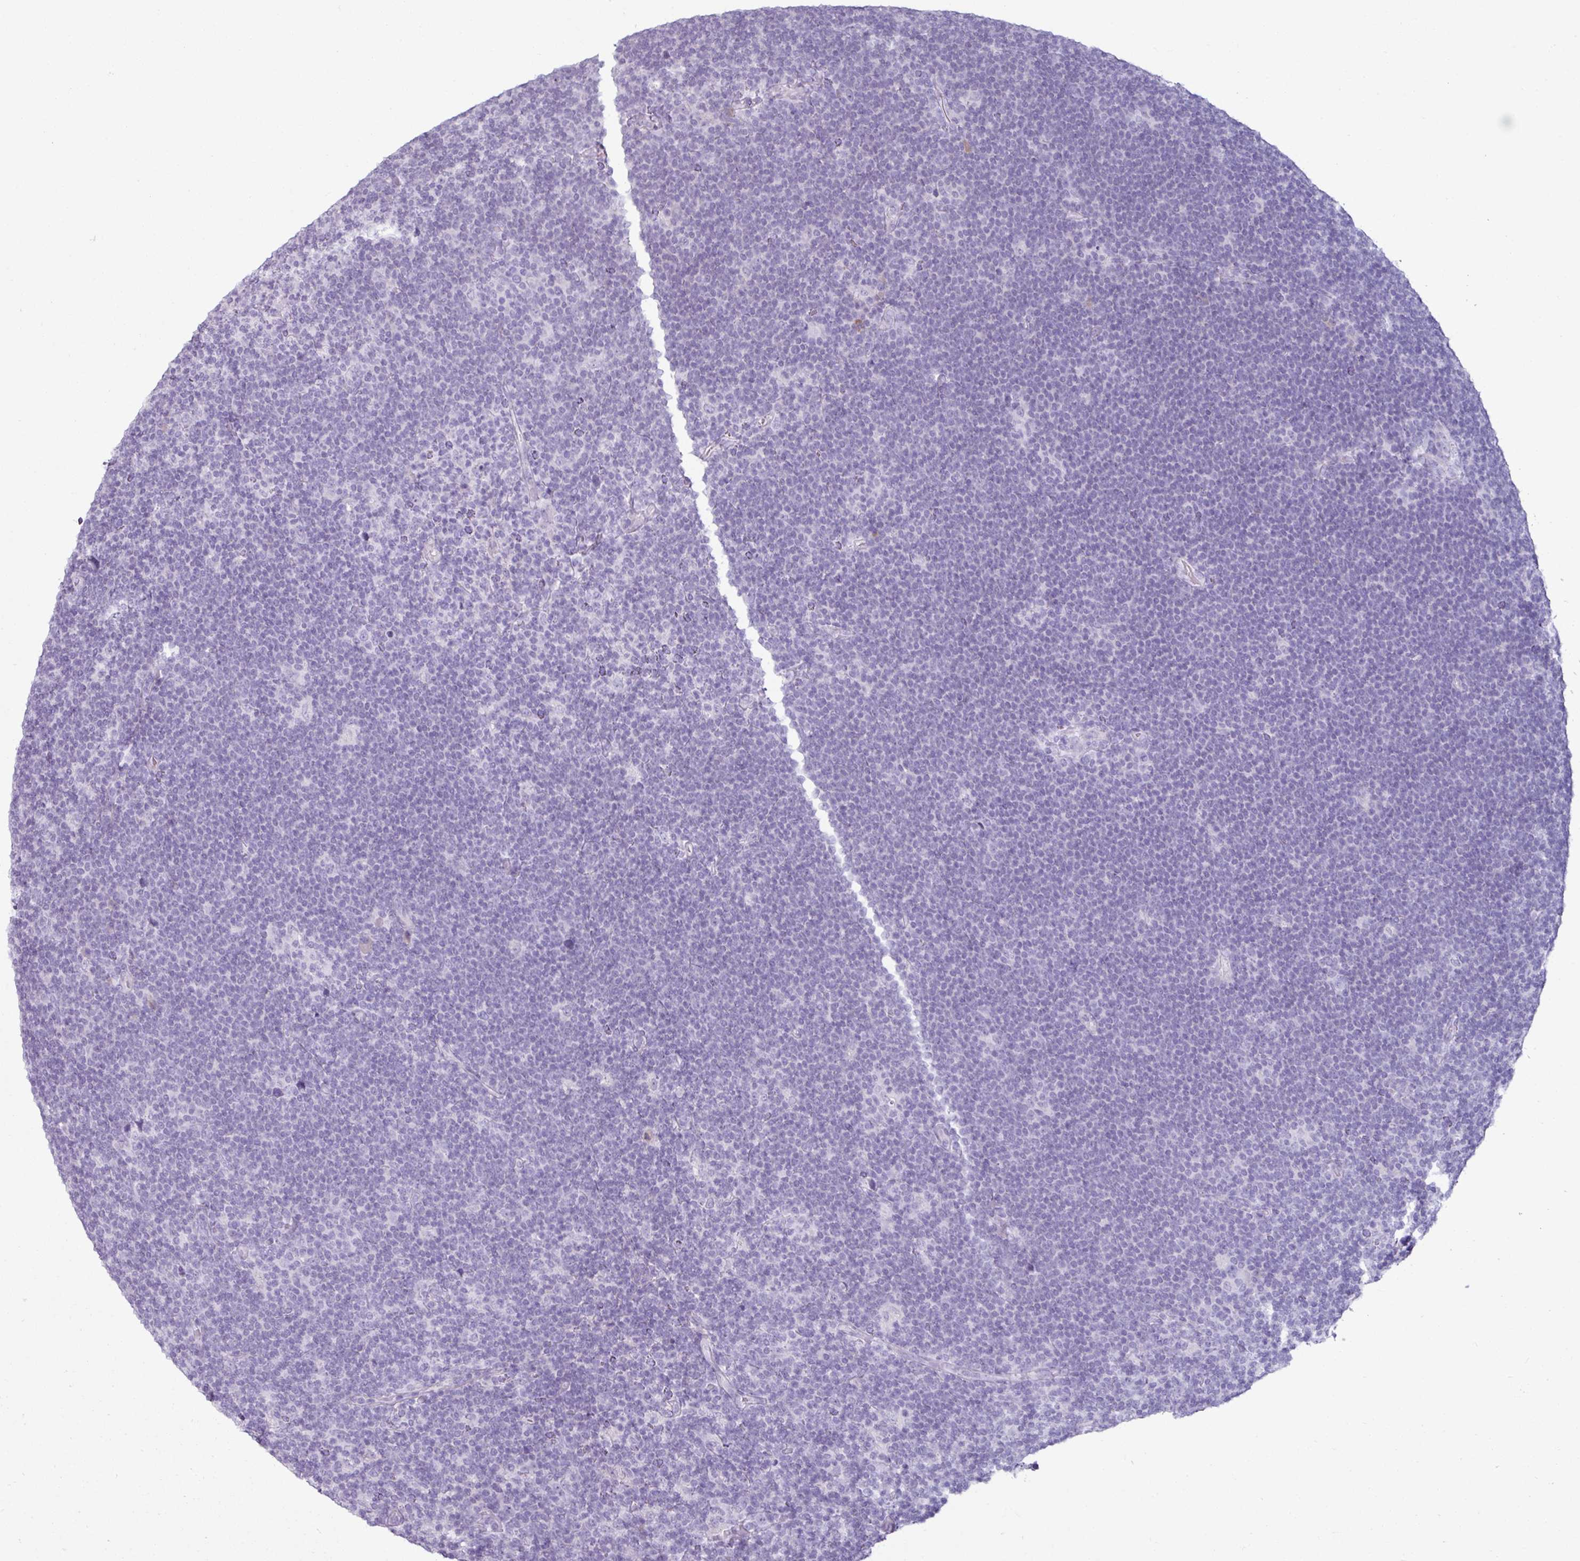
{"staining": {"intensity": "negative", "quantity": "none", "location": "none"}, "tissue": "lymphoma", "cell_type": "Tumor cells", "image_type": "cancer", "snomed": [{"axis": "morphology", "description": "Hodgkin's disease, NOS"}, {"axis": "topography", "description": "Lymph node"}], "caption": "A photomicrograph of Hodgkin's disease stained for a protein displays no brown staining in tumor cells. (DAB (3,3'-diaminobenzidine) immunohistochemistry visualized using brightfield microscopy, high magnification).", "gene": "CLCA1", "patient": {"sex": "female", "age": 57}}